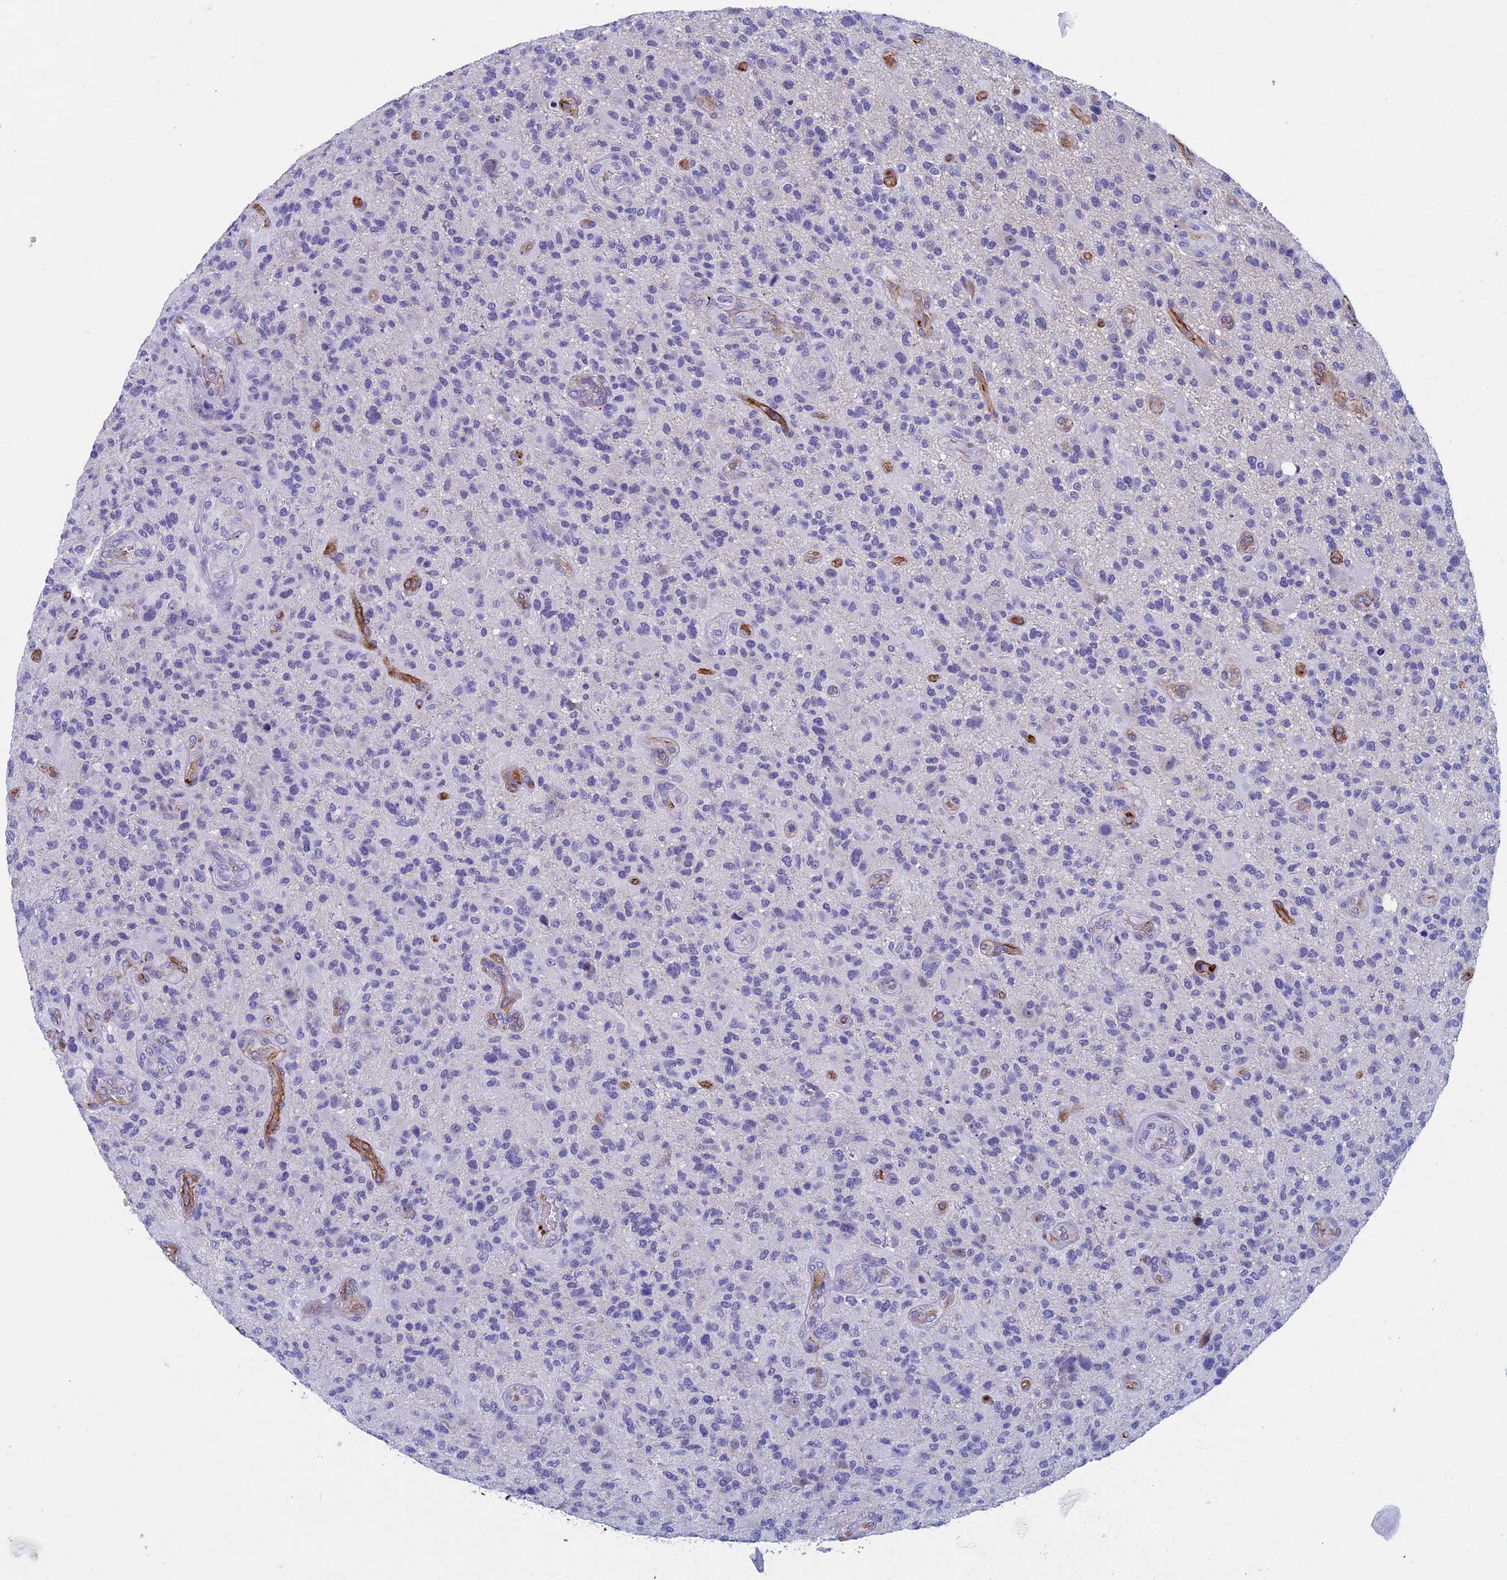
{"staining": {"intensity": "negative", "quantity": "none", "location": "none"}, "tissue": "glioma", "cell_type": "Tumor cells", "image_type": "cancer", "snomed": [{"axis": "morphology", "description": "Glioma, malignant, High grade"}, {"axis": "topography", "description": "Brain"}], "caption": "Immunohistochemistry of glioma reveals no staining in tumor cells.", "gene": "INSYN1", "patient": {"sex": "male", "age": 47}}